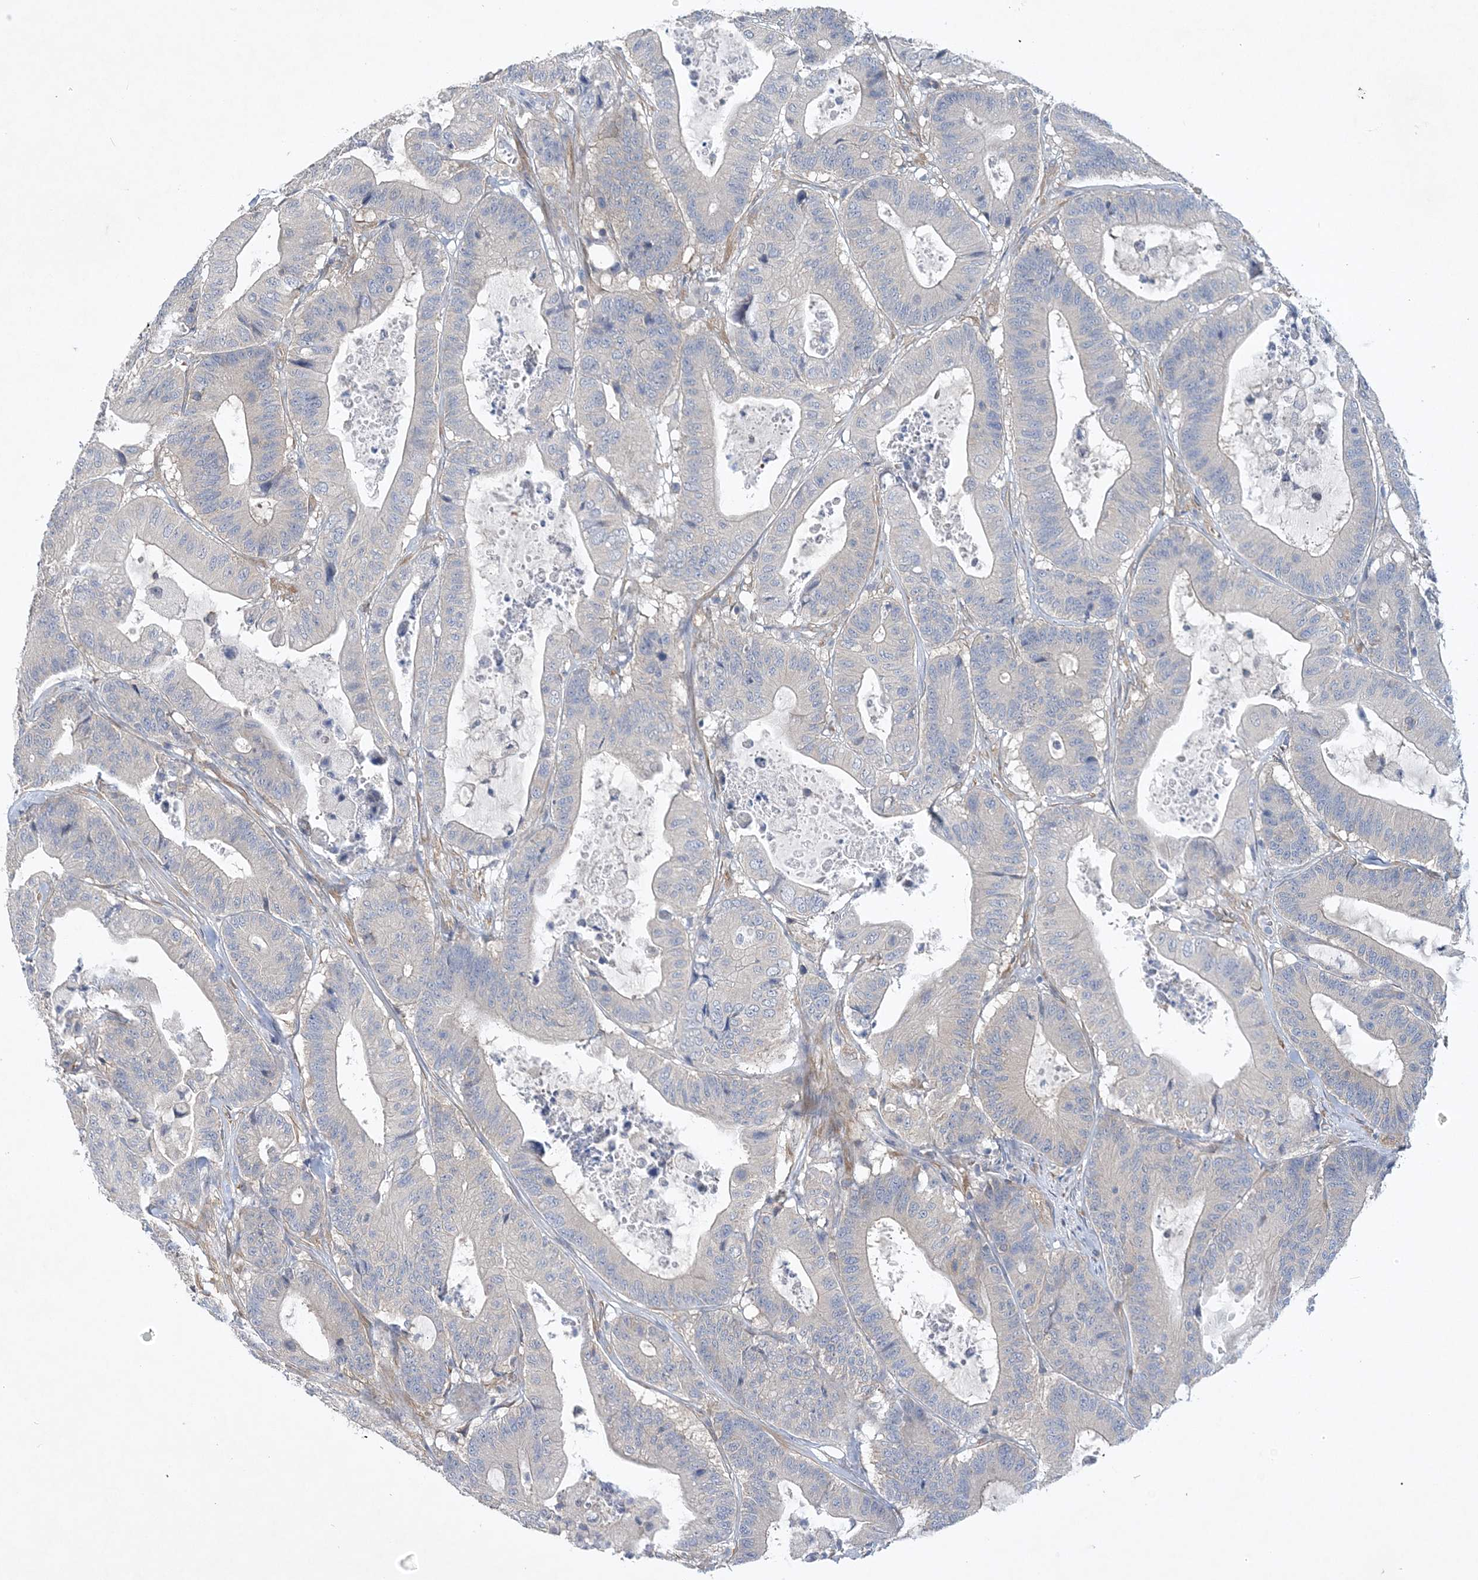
{"staining": {"intensity": "negative", "quantity": "none", "location": "none"}, "tissue": "colorectal cancer", "cell_type": "Tumor cells", "image_type": "cancer", "snomed": [{"axis": "morphology", "description": "Adenocarcinoma, NOS"}, {"axis": "topography", "description": "Colon"}], "caption": "High magnification brightfield microscopy of colorectal adenocarcinoma stained with DAB (3,3'-diaminobenzidine) (brown) and counterstained with hematoxylin (blue): tumor cells show no significant expression.", "gene": "MAP4K5", "patient": {"sex": "female", "age": 84}}